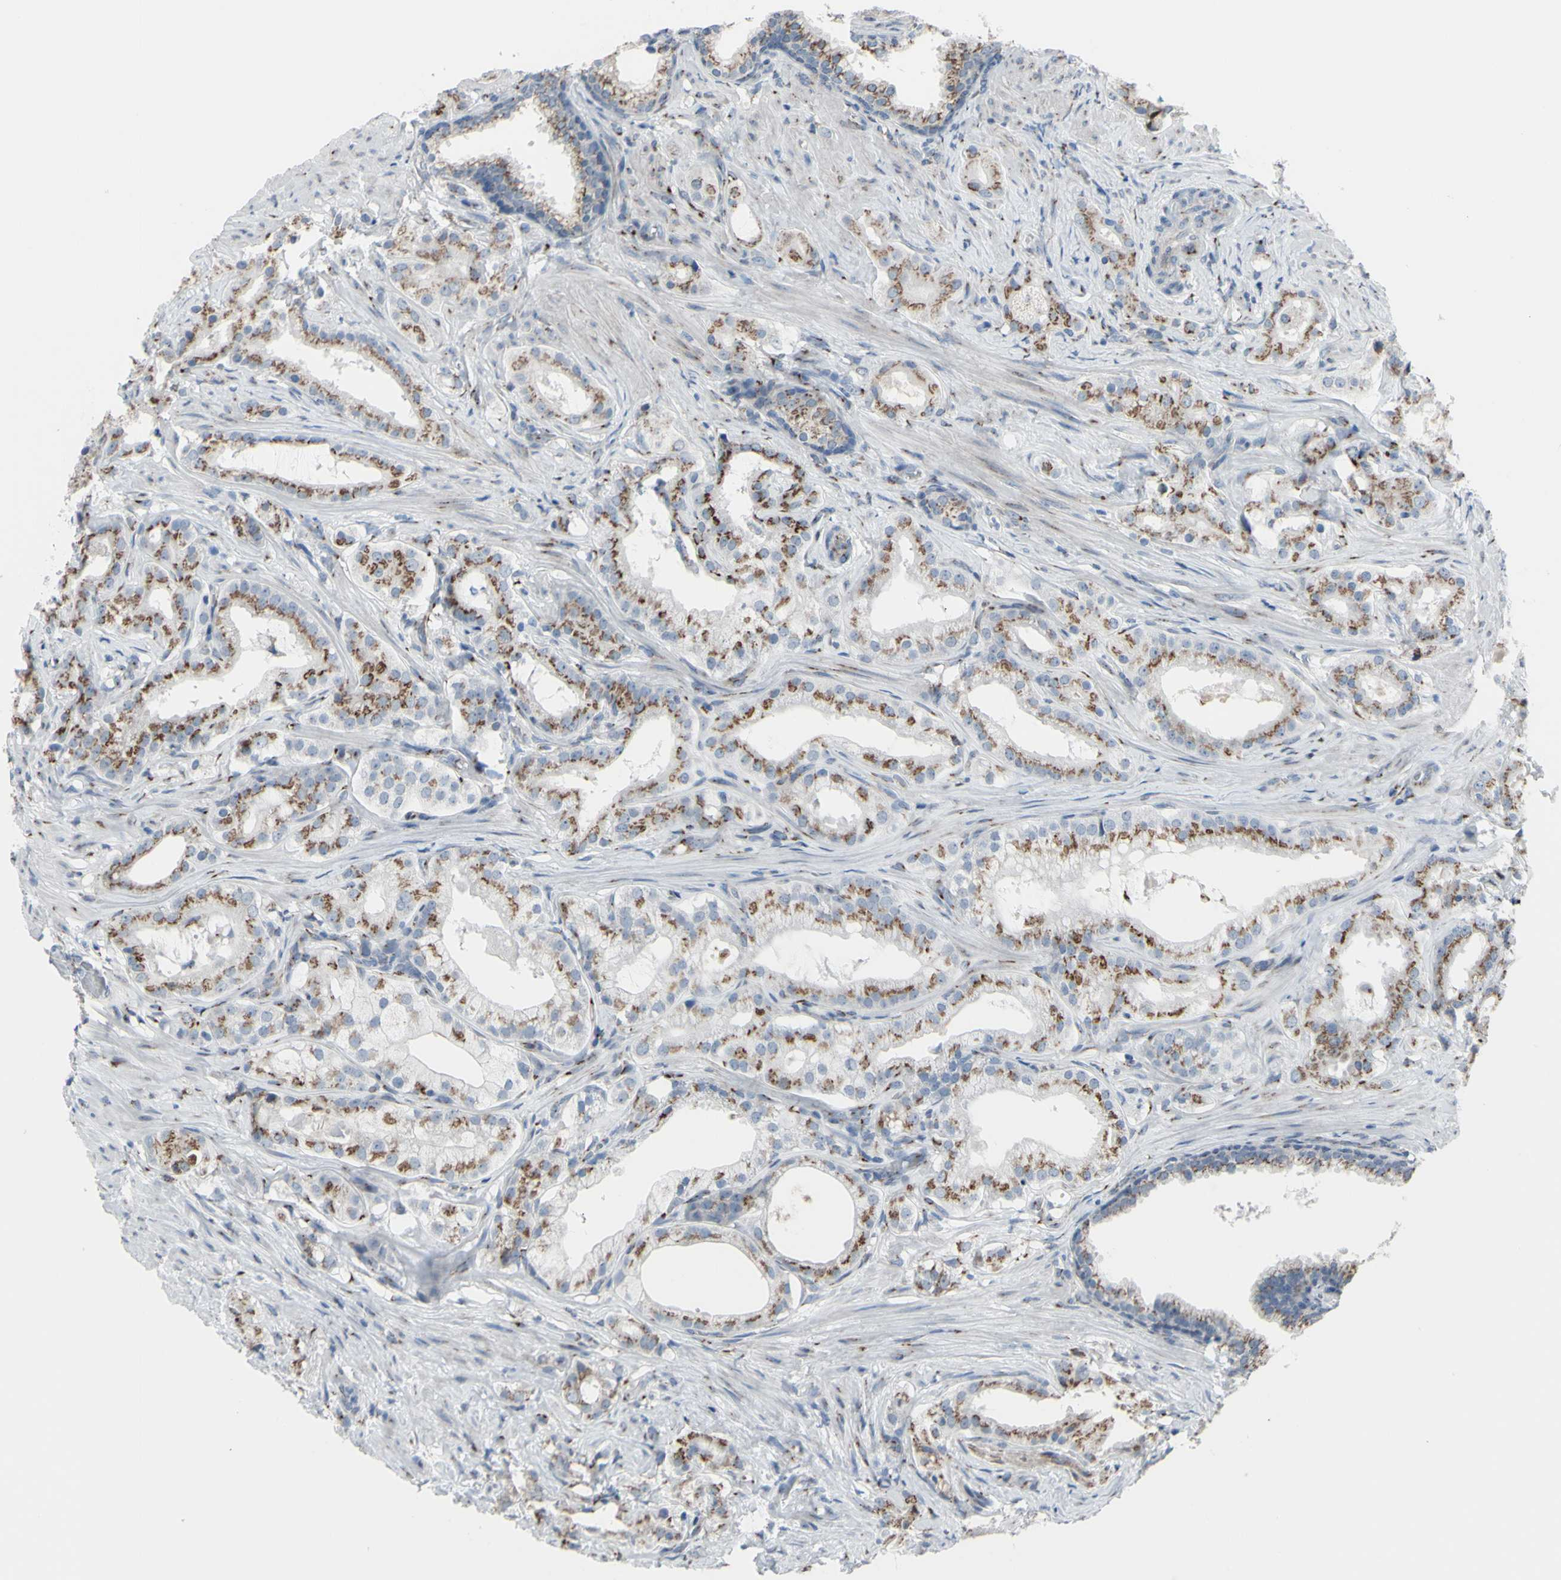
{"staining": {"intensity": "moderate", "quantity": ">75%", "location": "cytoplasmic/membranous"}, "tissue": "prostate cancer", "cell_type": "Tumor cells", "image_type": "cancer", "snomed": [{"axis": "morphology", "description": "Adenocarcinoma, Low grade"}, {"axis": "topography", "description": "Prostate"}], "caption": "Prostate cancer (low-grade adenocarcinoma) stained with immunohistochemistry demonstrates moderate cytoplasmic/membranous positivity in approximately >75% of tumor cells.", "gene": "GLG1", "patient": {"sex": "male", "age": 59}}